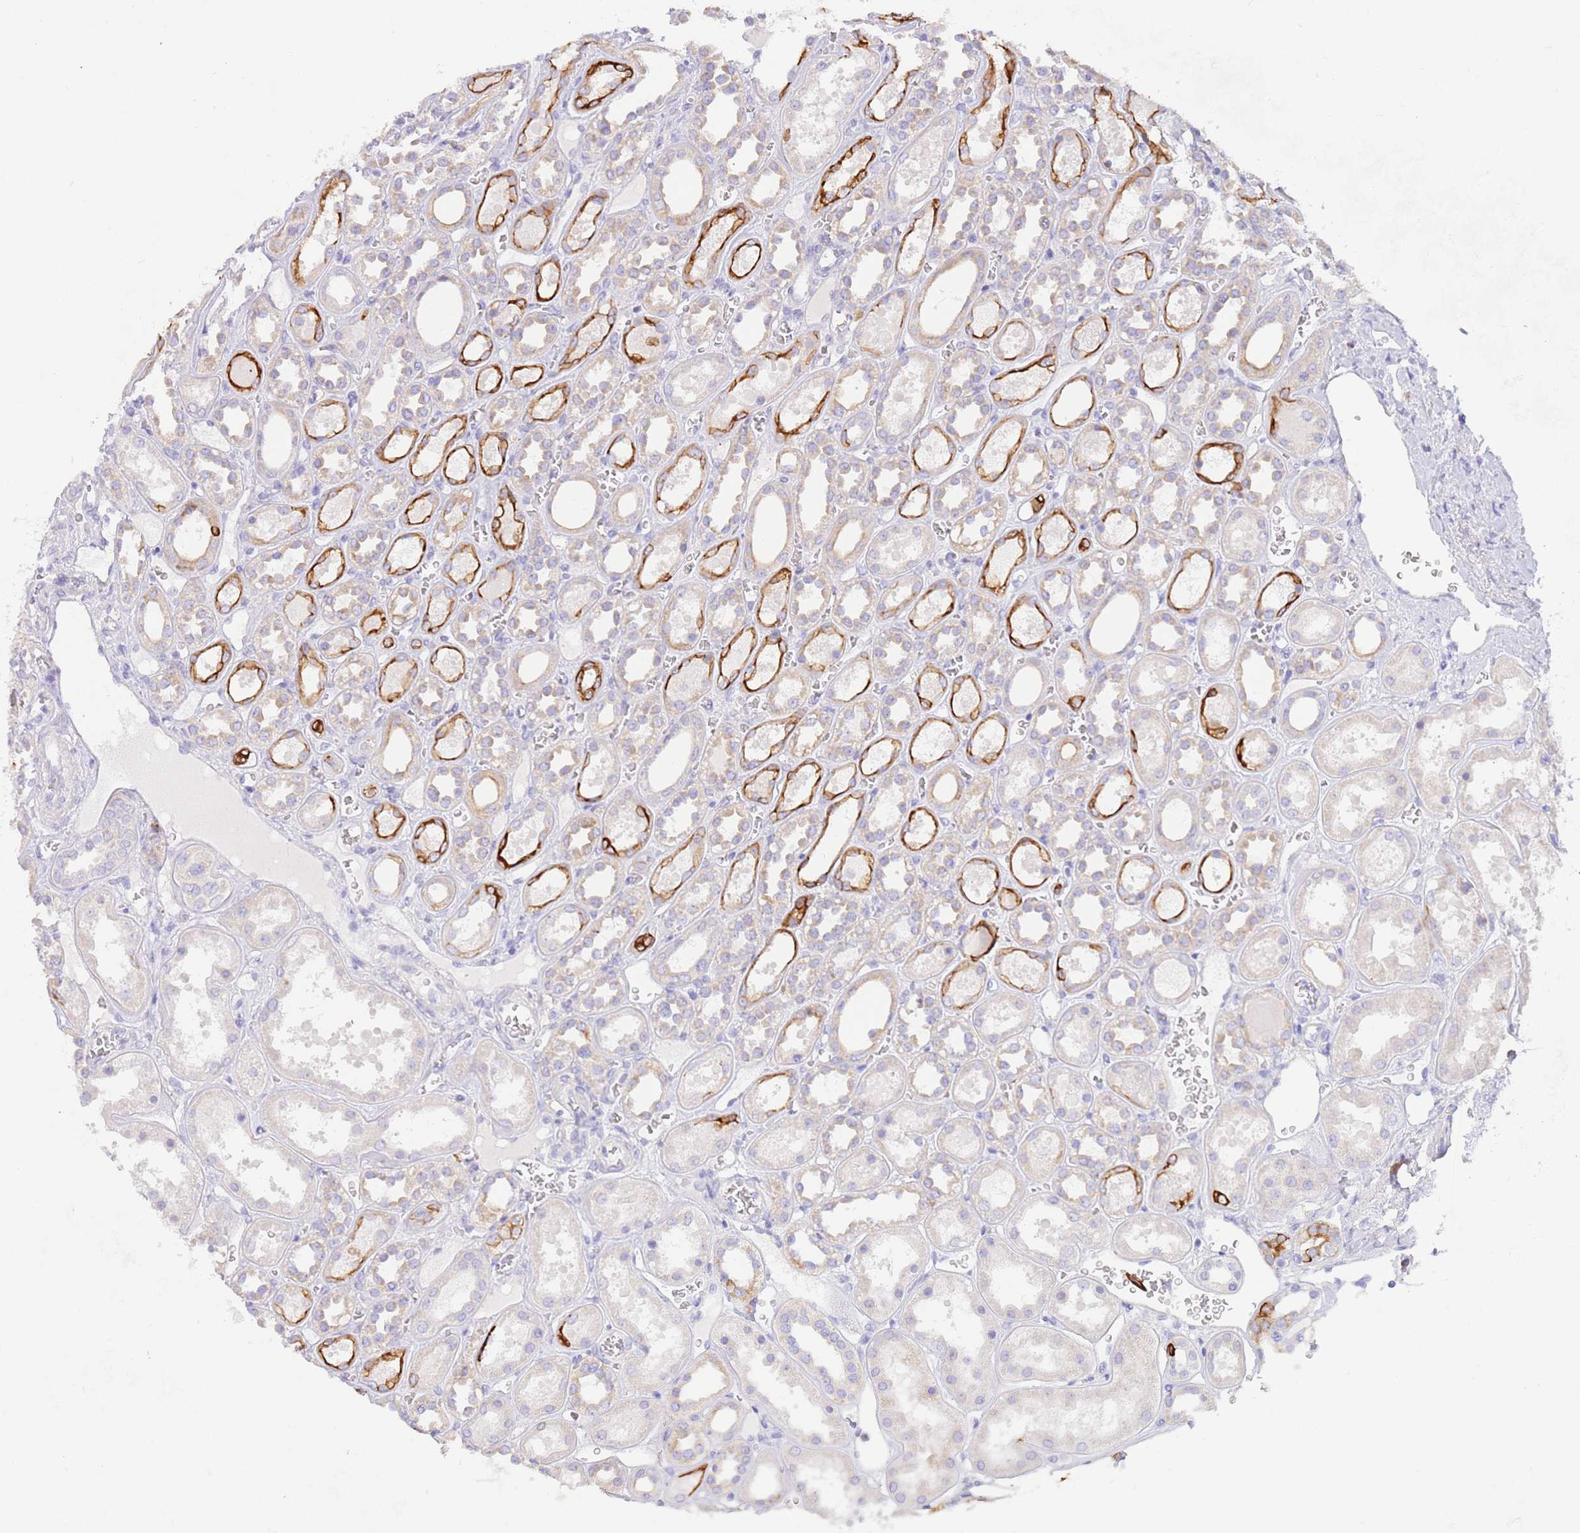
{"staining": {"intensity": "negative", "quantity": "none", "location": "none"}, "tissue": "kidney", "cell_type": "Cells in glomeruli", "image_type": "normal", "snomed": [{"axis": "morphology", "description": "Normal tissue, NOS"}, {"axis": "topography", "description": "Kidney"}], "caption": "Immunohistochemistry of benign human kidney demonstrates no staining in cells in glomeruli.", "gene": "CCDC149", "patient": {"sex": "female", "age": 41}}